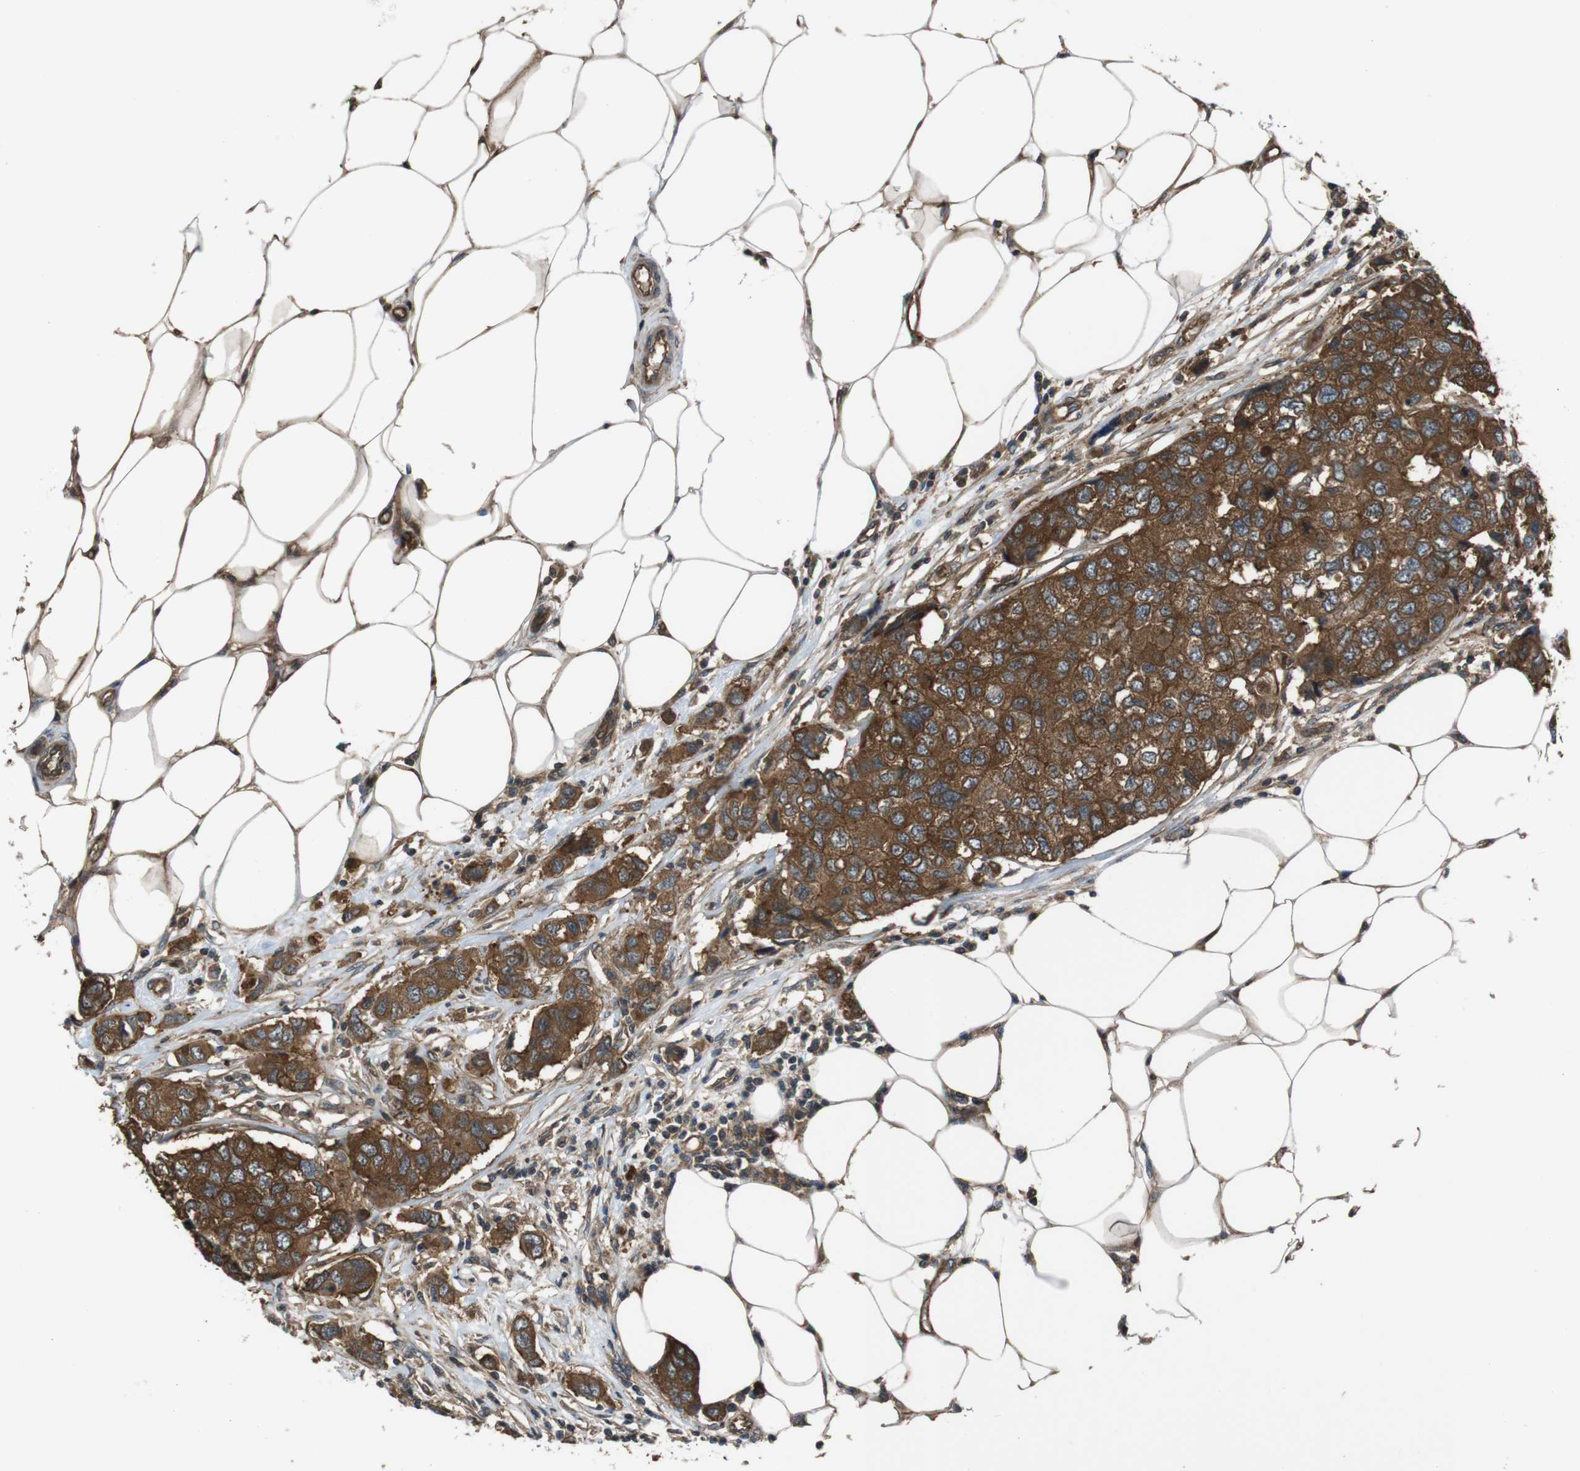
{"staining": {"intensity": "strong", "quantity": ">75%", "location": "cytoplasmic/membranous"}, "tissue": "breast cancer", "cell_type": "Tumor cells", "image_type": "cancer", "snomed": [{"axis": "morphology", "description": "Duct carcinoma"}, {"axis": "topography", "description": "Breast"}], "caption": "A brown stain shows strong cytoplasmic/membranous expression of a protein in human breast cancer (intraductal carcinoma) tumor cells.", "gene": "SLC22A23", "patient": {"sex": "female", "age": 50}}